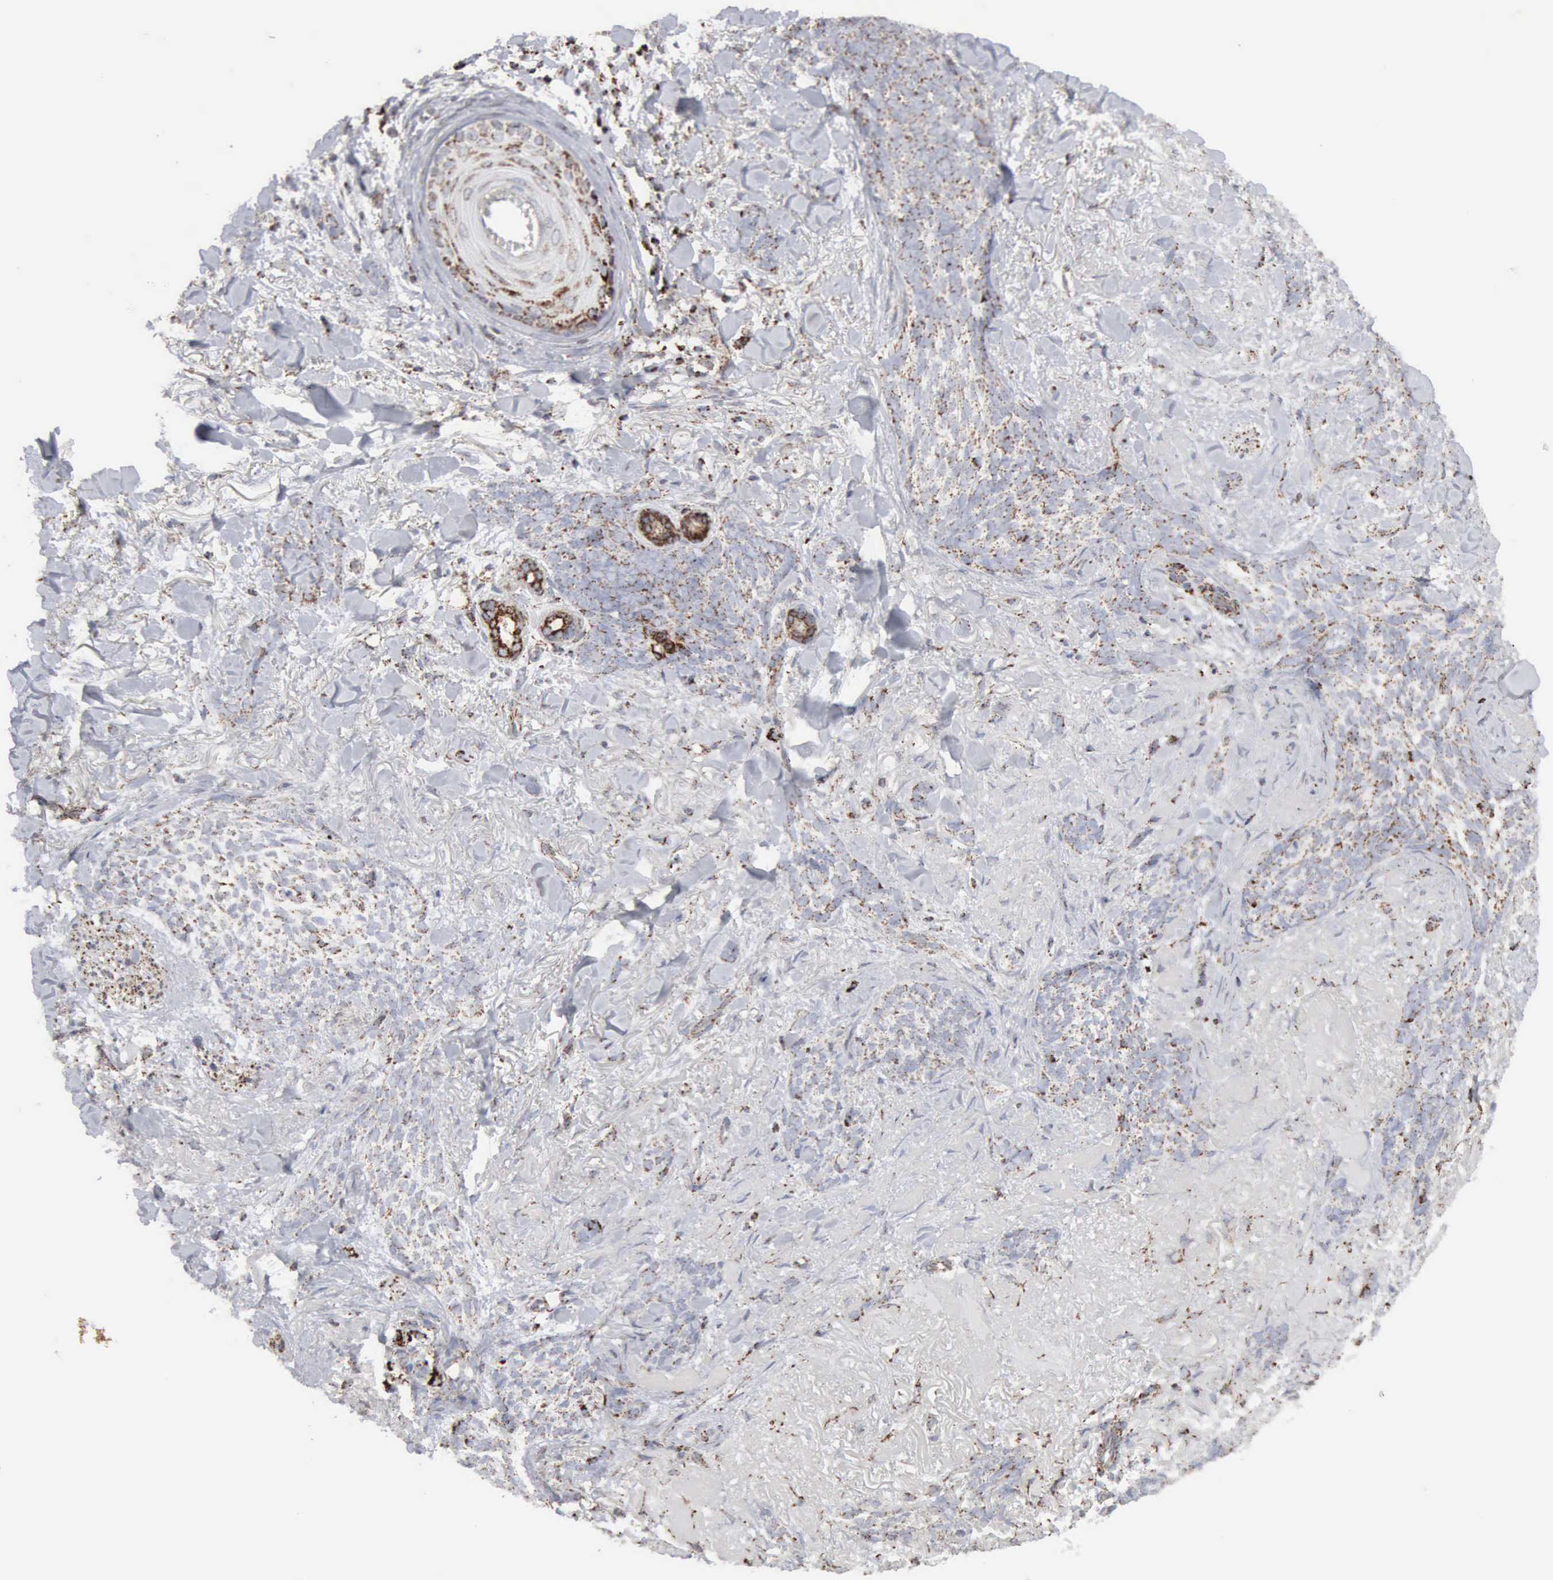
{"staining": {"intensity": "moderate", "quantity": "25%-75%", "location": "cytoplasmic/membranous"}, "tissue": "skin cancer", "cell_type": "Tumor cells", "image_type": "cancer", "snomed": [{"axis": "morphology", "description": "Basal cell carcinoma"}, {"axis": "topography", "description": "Skin"}], "caption": "Basal cell carcinoma (skin) stained with a brown dye reveals moderate cytoplasmic/membranous positive staining in about 25%-75% of tumor cells.", "gene": "ACO2", "patient": {"sex": "female", "age": 81}}